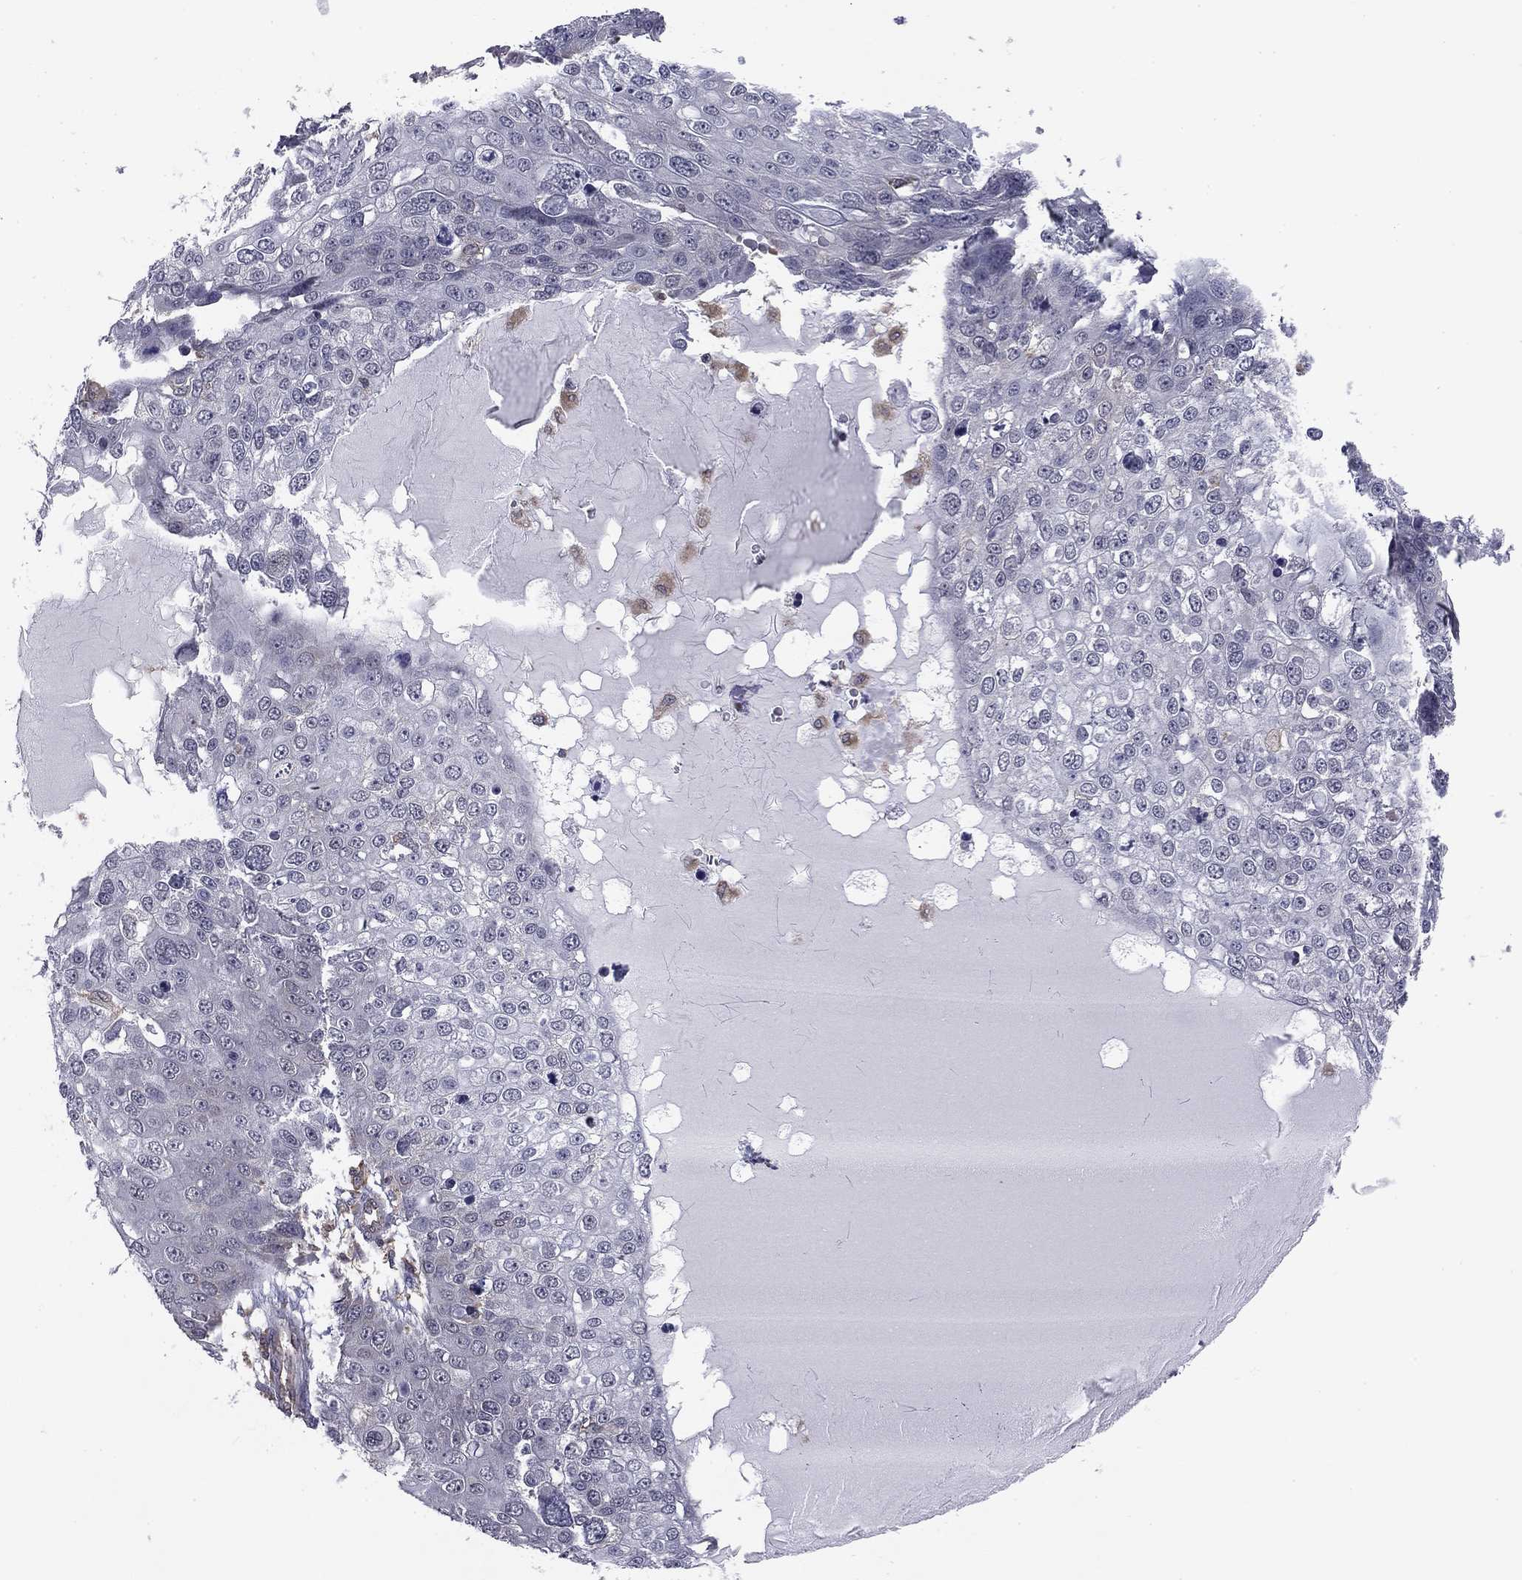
{"staining": {"intensity": "negative", "quantity": "none", "location": "none"}, "tissue": "skin cancer", "cell_type": "Tumor cells", "image_type": "cancer", "snomed": [{"axis": "morphology", "description": "Squamous cell carcinoma, NOS"}, {"axis": "topography", "description": "Skin"}], "caption": "The photomicrograph demonstrates no significant expression in tumor cells of squamous cell carcinoma (skin).", "gene": "PLCB2", "patient": {"sex": "male", "age": 71}}